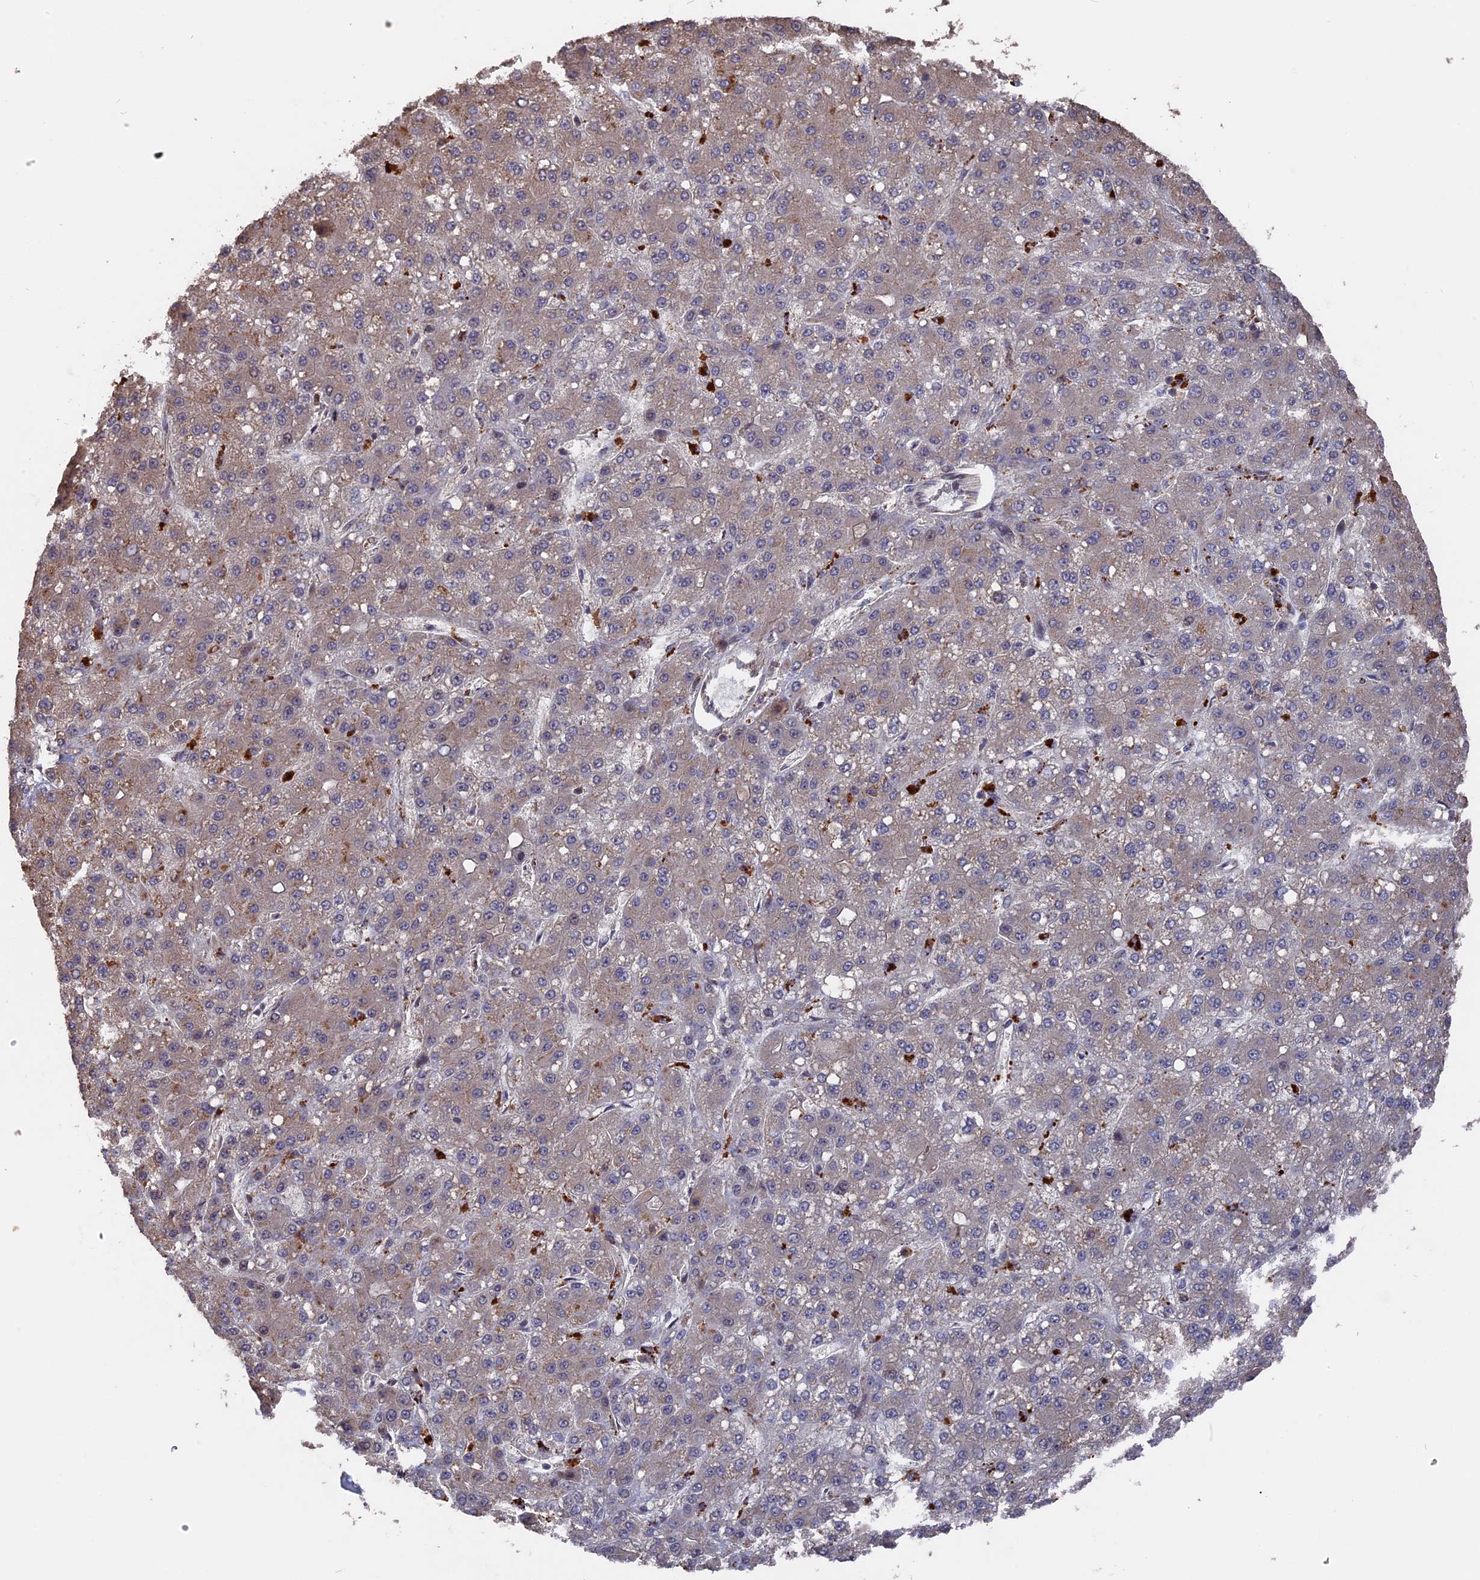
{"staining": {"intensity": "weak", "quantity": "<25%", "location": "cytoplasmic/membranous"}, "tissue": "liver cancer", "cell_type": "Tumor cells", "image_type": "cancer", "snomed": [{"axis": "morphology", "description": "Carcinoma, Hepatocellular, NOS"}, {"axis": "topography", "description": "Liver"}], "caption": "Immunohistochemistry (IHC) photomicrograph of neoplastic tissue: liver hepatocellular carcinoma stained with DAB displays no significant protein positivity in tumor cells.", "gene": "TELO2", "patient": {"sex": "male", "age": 67}}